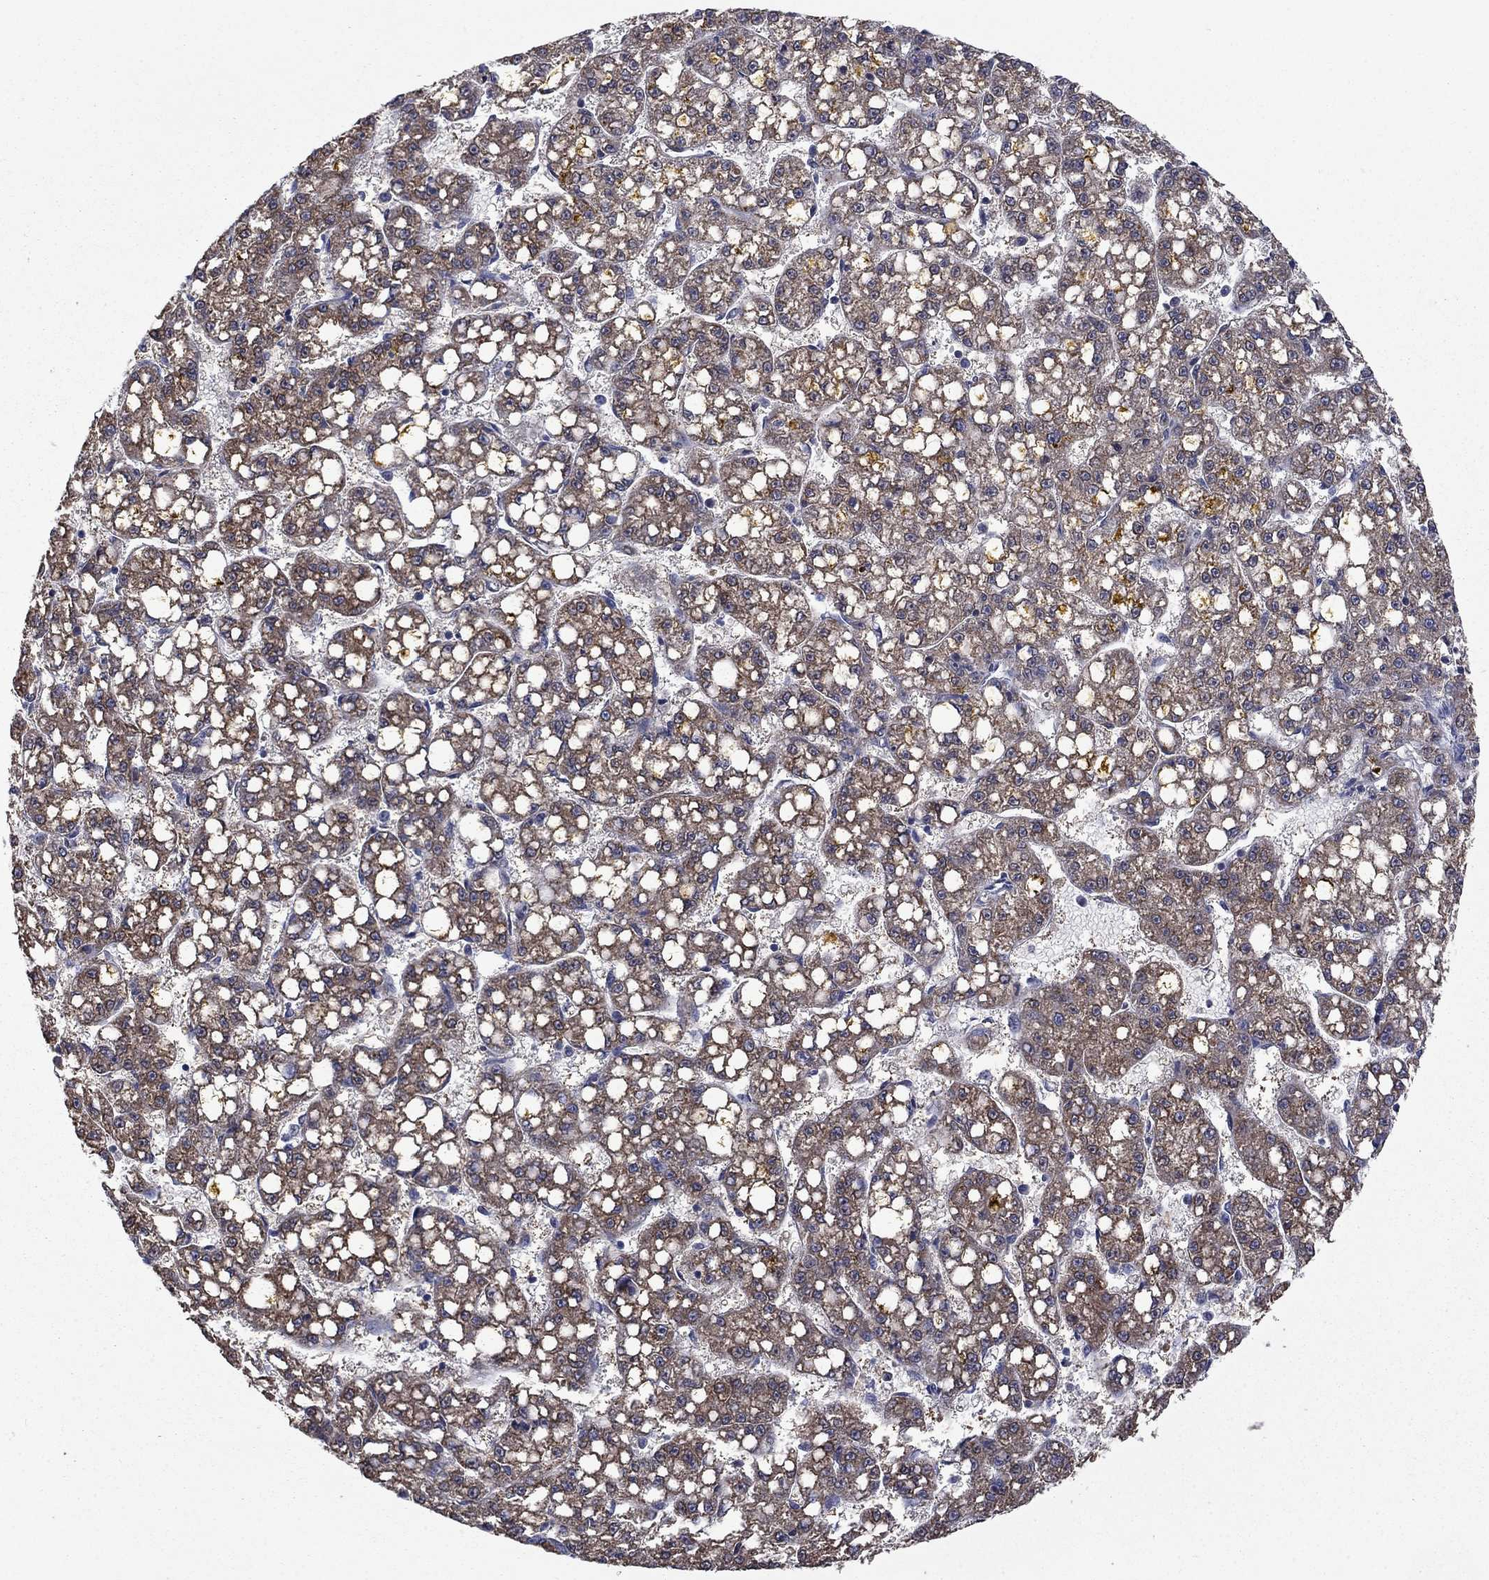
{"staining": {"intensity": "moderate", "quantity": "25%-75%", "location": "cytoplasmic/membranous"}, "tissue": "liver cancer", "cell_type": "Tumor cells", "image_type": "cancer", "snomed": [{"axis": "morphology", "description": "Carcinoma, Hepatocellular, NOS"}, {"axis": "topography", "description": "Liver"}], "caption": "Moderate cytoplasmic/membranous expression is appreciated in approximately 25%-75% of tumor cells in hepatocellular carcinoma (liver). (DAB (3,3'-diaminobenzidine) IHC, brown staining for protein, blue staining for nuclei).", "gene": "FRK", "patient": {"sex": "female", "age": 65}}